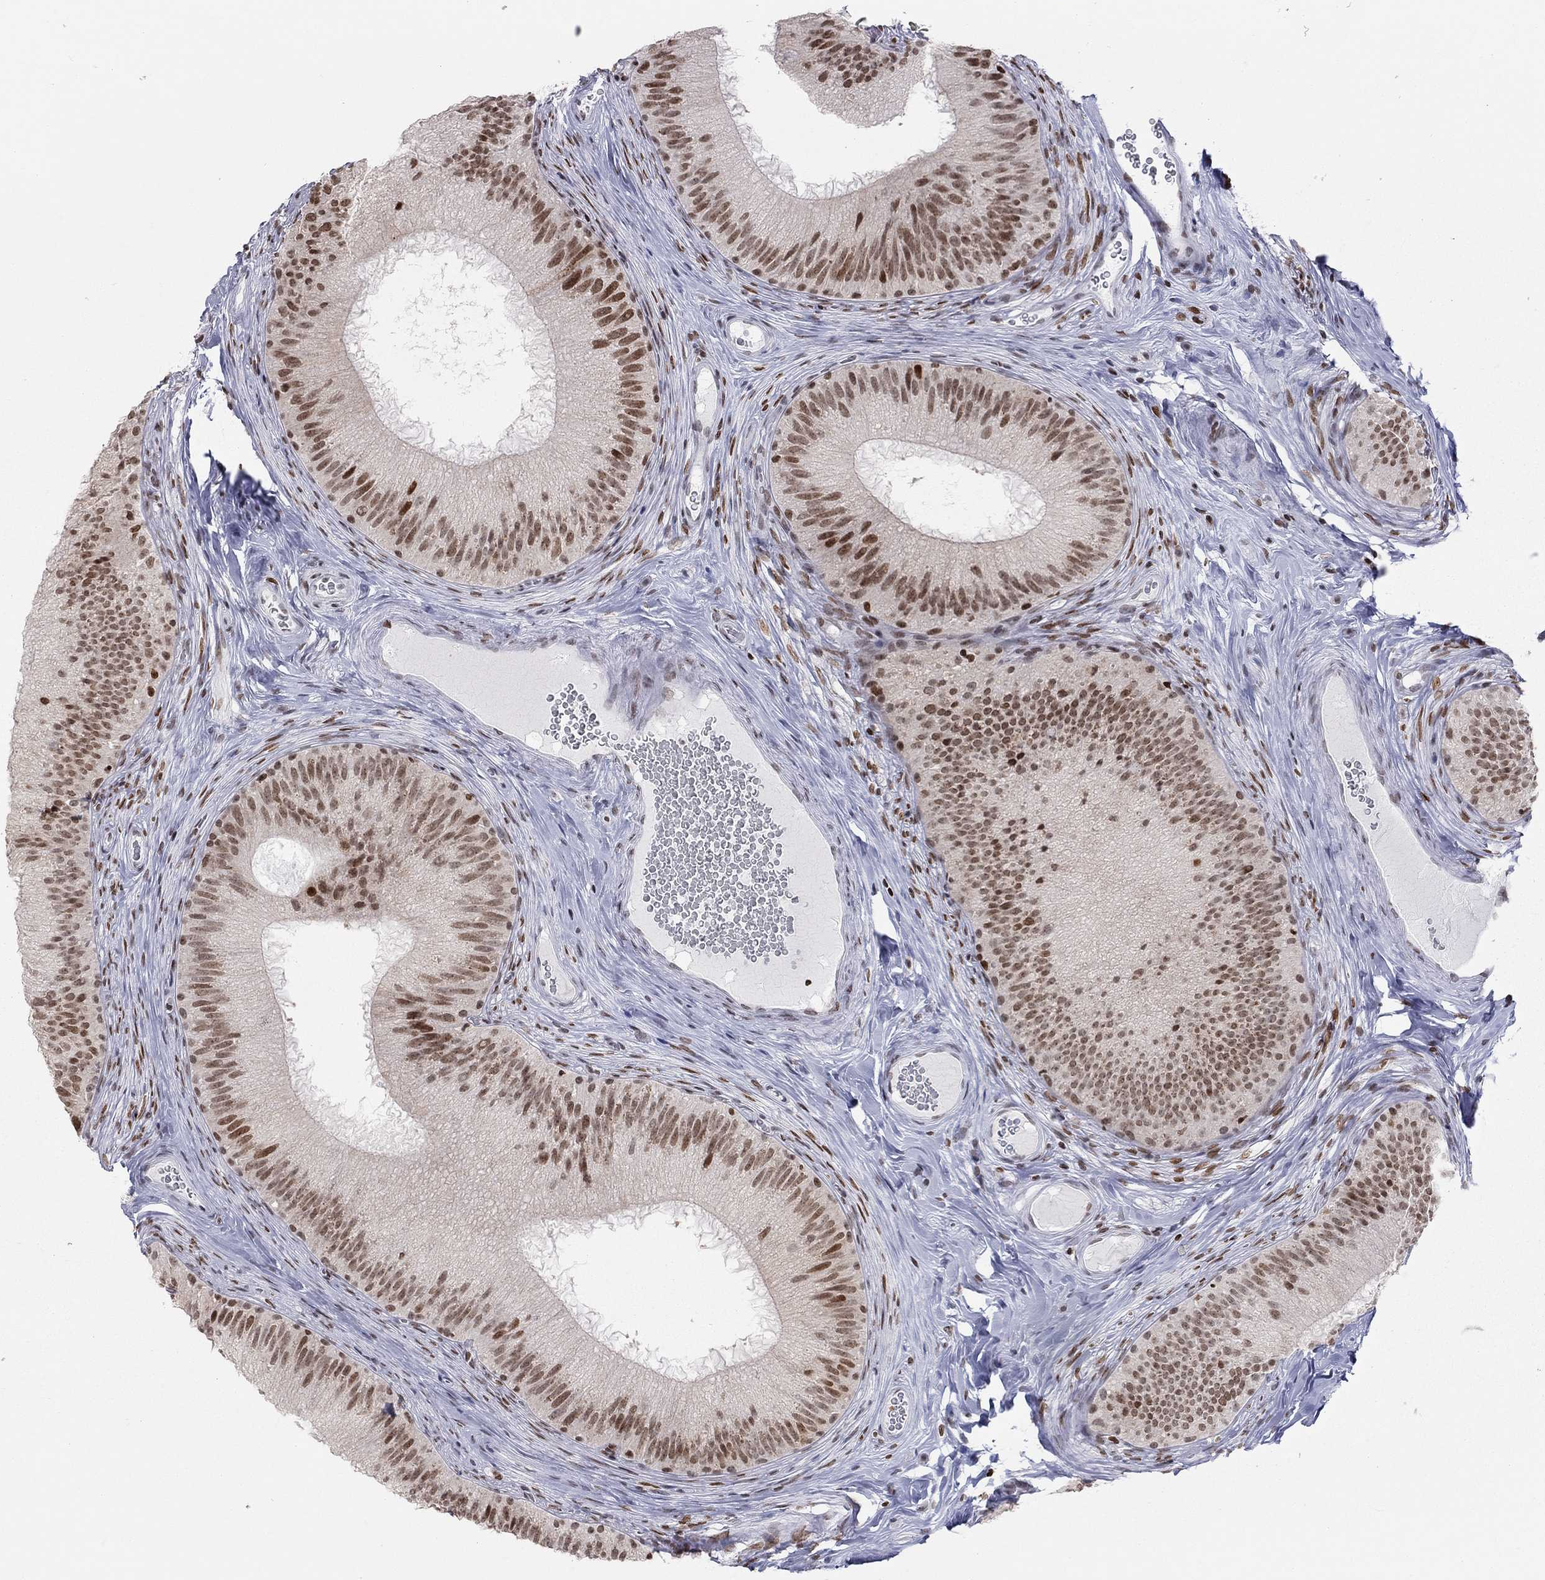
{"staining": {"intensity": "moderate", "quantity": ">75%", "location": "nuclear"}, "tissue": "epididymis", "cell_type": "Glandular cells", "image_type": "normal", "snomed": [{"axis": "morphology", "description": "Normal tissue, NOS"}, {"axis": "topography", "description": "Epididymis"}], "caption": "Immunohistochemical staining of benign epididymis demonstrates >75% levels of moderate nuclear protein positivity in about >75% of glandular cells. The protein of interest is shown in brown color, while the nuclei are stained blue.", "gene": "H2AX", "patient": {"sex": "male", "age": 32}}